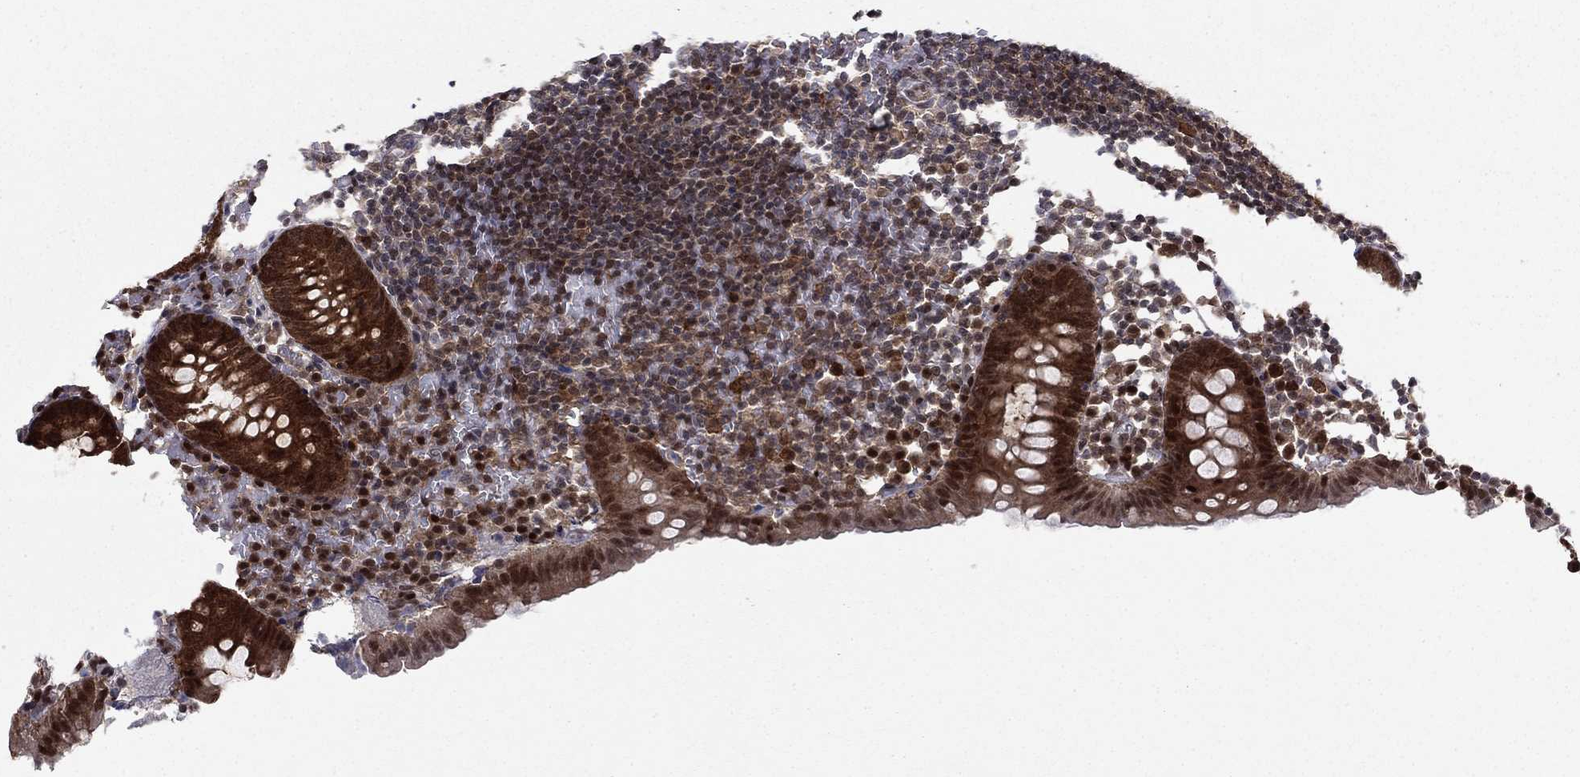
{"staining": {"intensity": "strong", "quantity": ">75%", "location": "cytoplasmic/membranous"}, "tissue": "appendix", "cell_type": "Glandular cells", "image_type": "normal", "snomed": [{"axis": "morphology", "description": "Normal tissue, NOS"}, {"axis": "topography", "description": "Appendix"}], "caption": "Immunohistochemical staining of unremarkable appendix displays >75% levels of strong cytoplasmic/membranous protein expression in about >75% of glandular cells.", "gene": "FKBP4", "patient": {"sex": "female", "age": 40}}